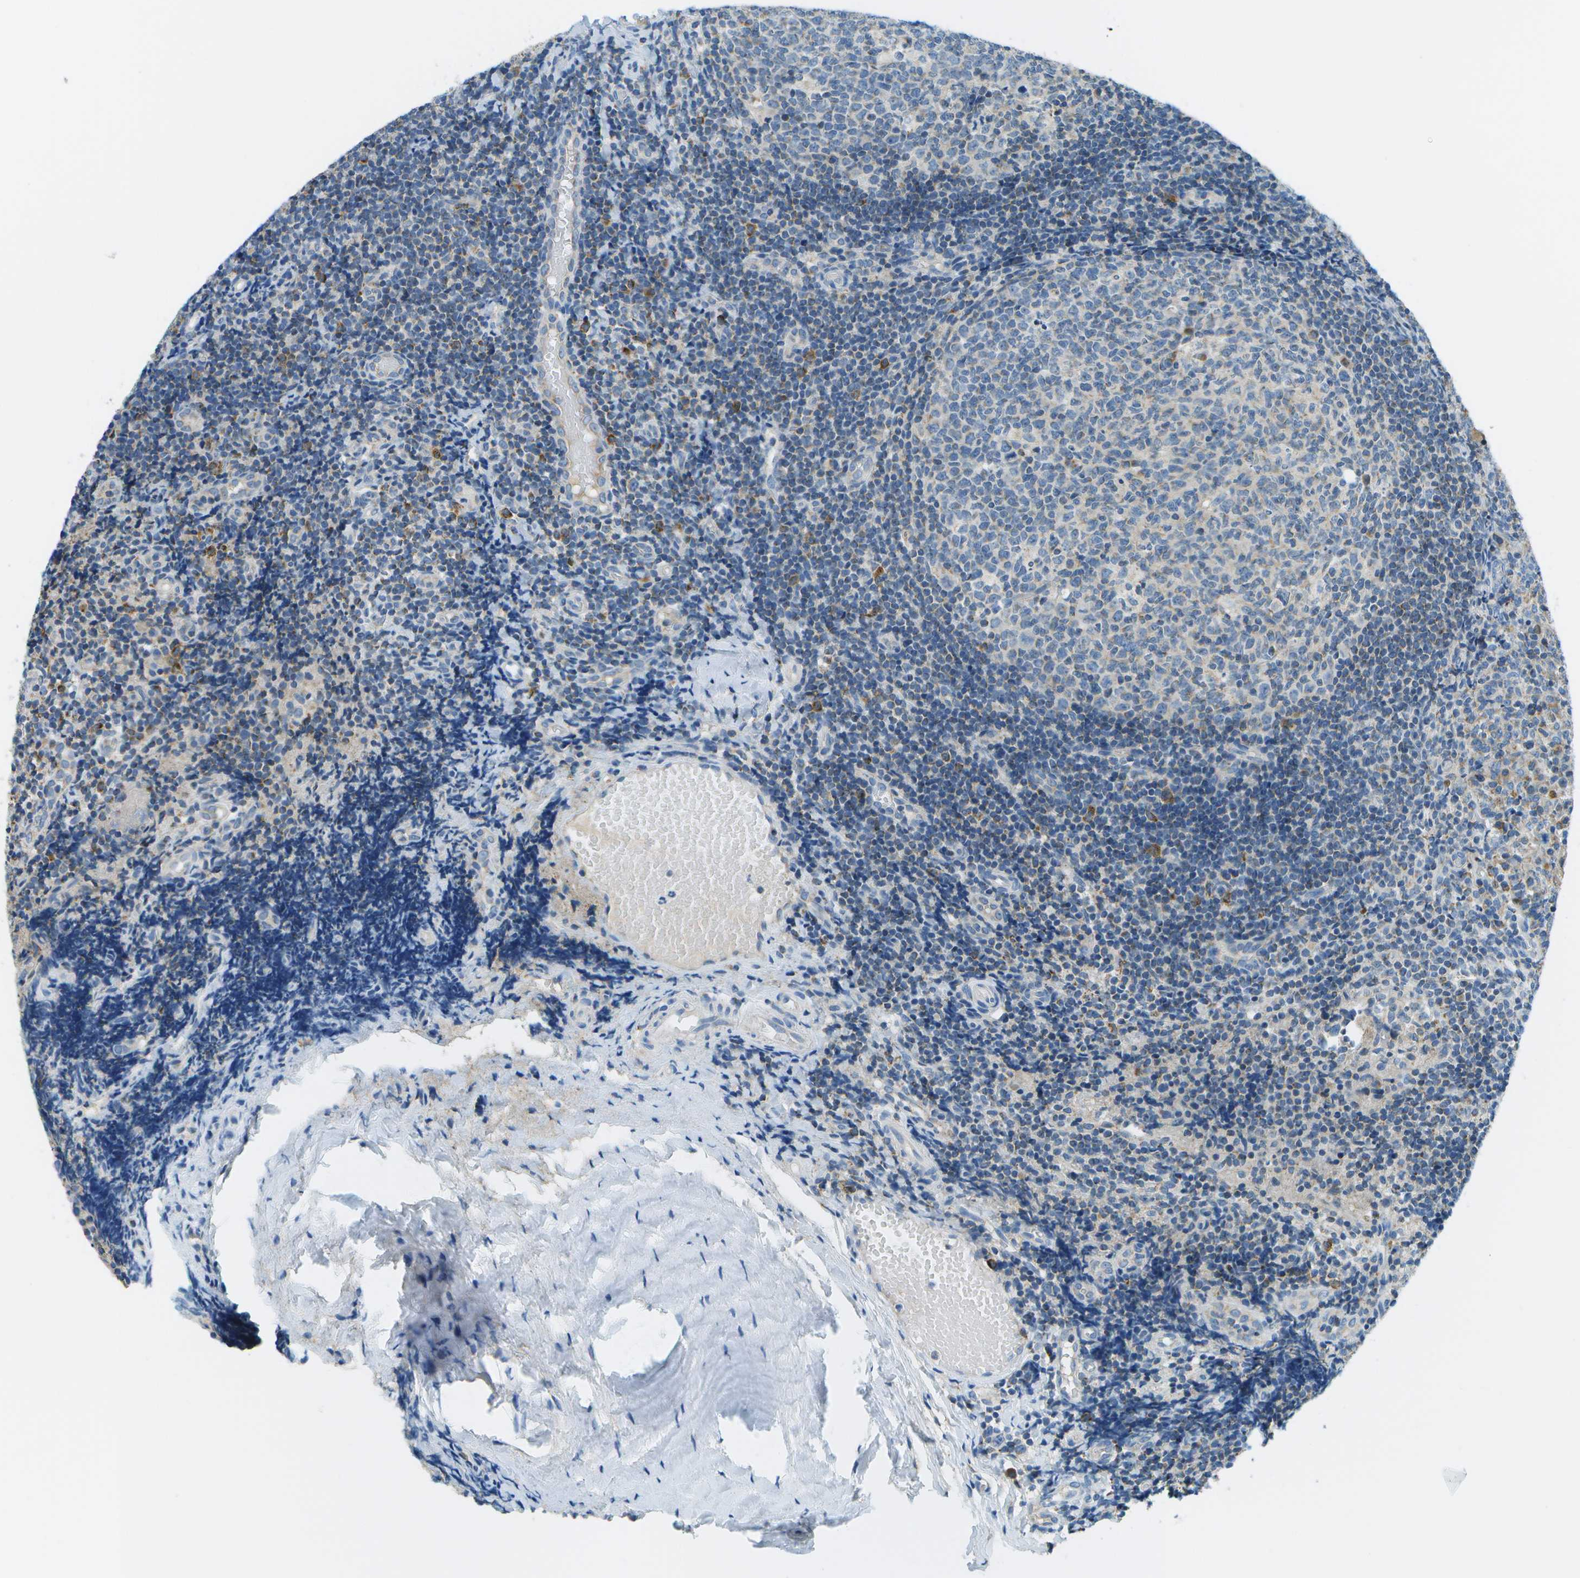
{"staining": {"intensity": "weak", "quantity": "<25%", "location": "cytoplasmic/membranous"}, "tissue": "tonsil", "cell_type": "Germinal center cells", "image_type": "normal", "snomed": [{"axis": "morphology", "description": "Normal tissue, NOS"}, {"axis": "topography", "description": "Tonsil"}], "caption": "This is a micrograph of immunohistochemistry (IHC) staining of normal tonsil, which shows no expression in germinal center cells. (IHC, brightfield microscopy, high magnification).", "gene": "PTGIS", "patient": {"sex": "female", "age": 19}}